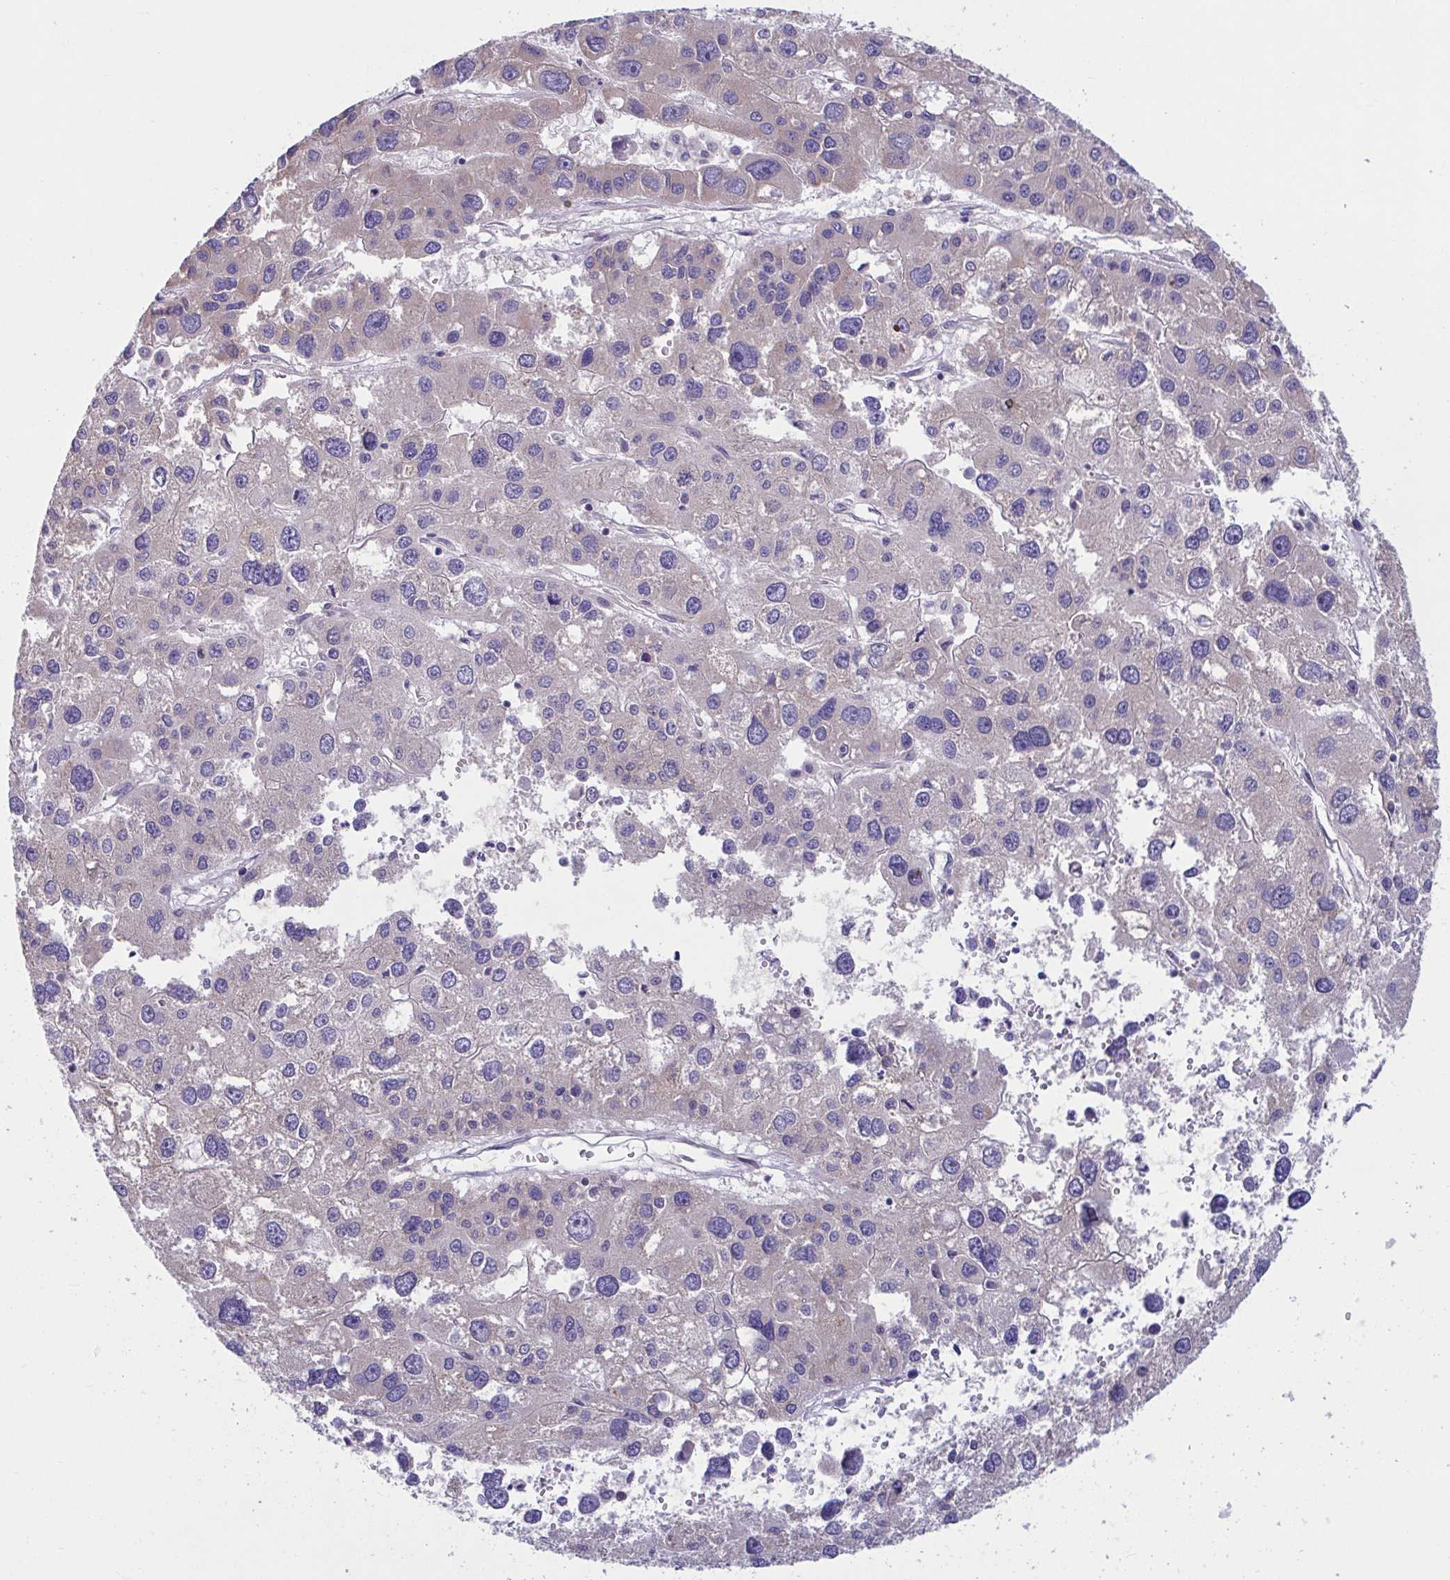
{"staining": {"intensity": "negative", "quantity": "none", "location": "none"}, "tissue": "liver cancer", "cell_type": "Tumor cells", "image_type": "cancer", "snomed": [{"axis": "morphology", "description": "Carcinoma, Hepatocellular, NOS"}, {"axis": "topography", "description": "Liver"}], "caption": "A histopathology image of liver hepatocellular carcinoma stained for a protein displays no brown staining in tumor cells. (DAB immunohistochemistry (IHC), high magnification).", "gene": "WBP1", "patient": {"sex": "male", "age": 73}}